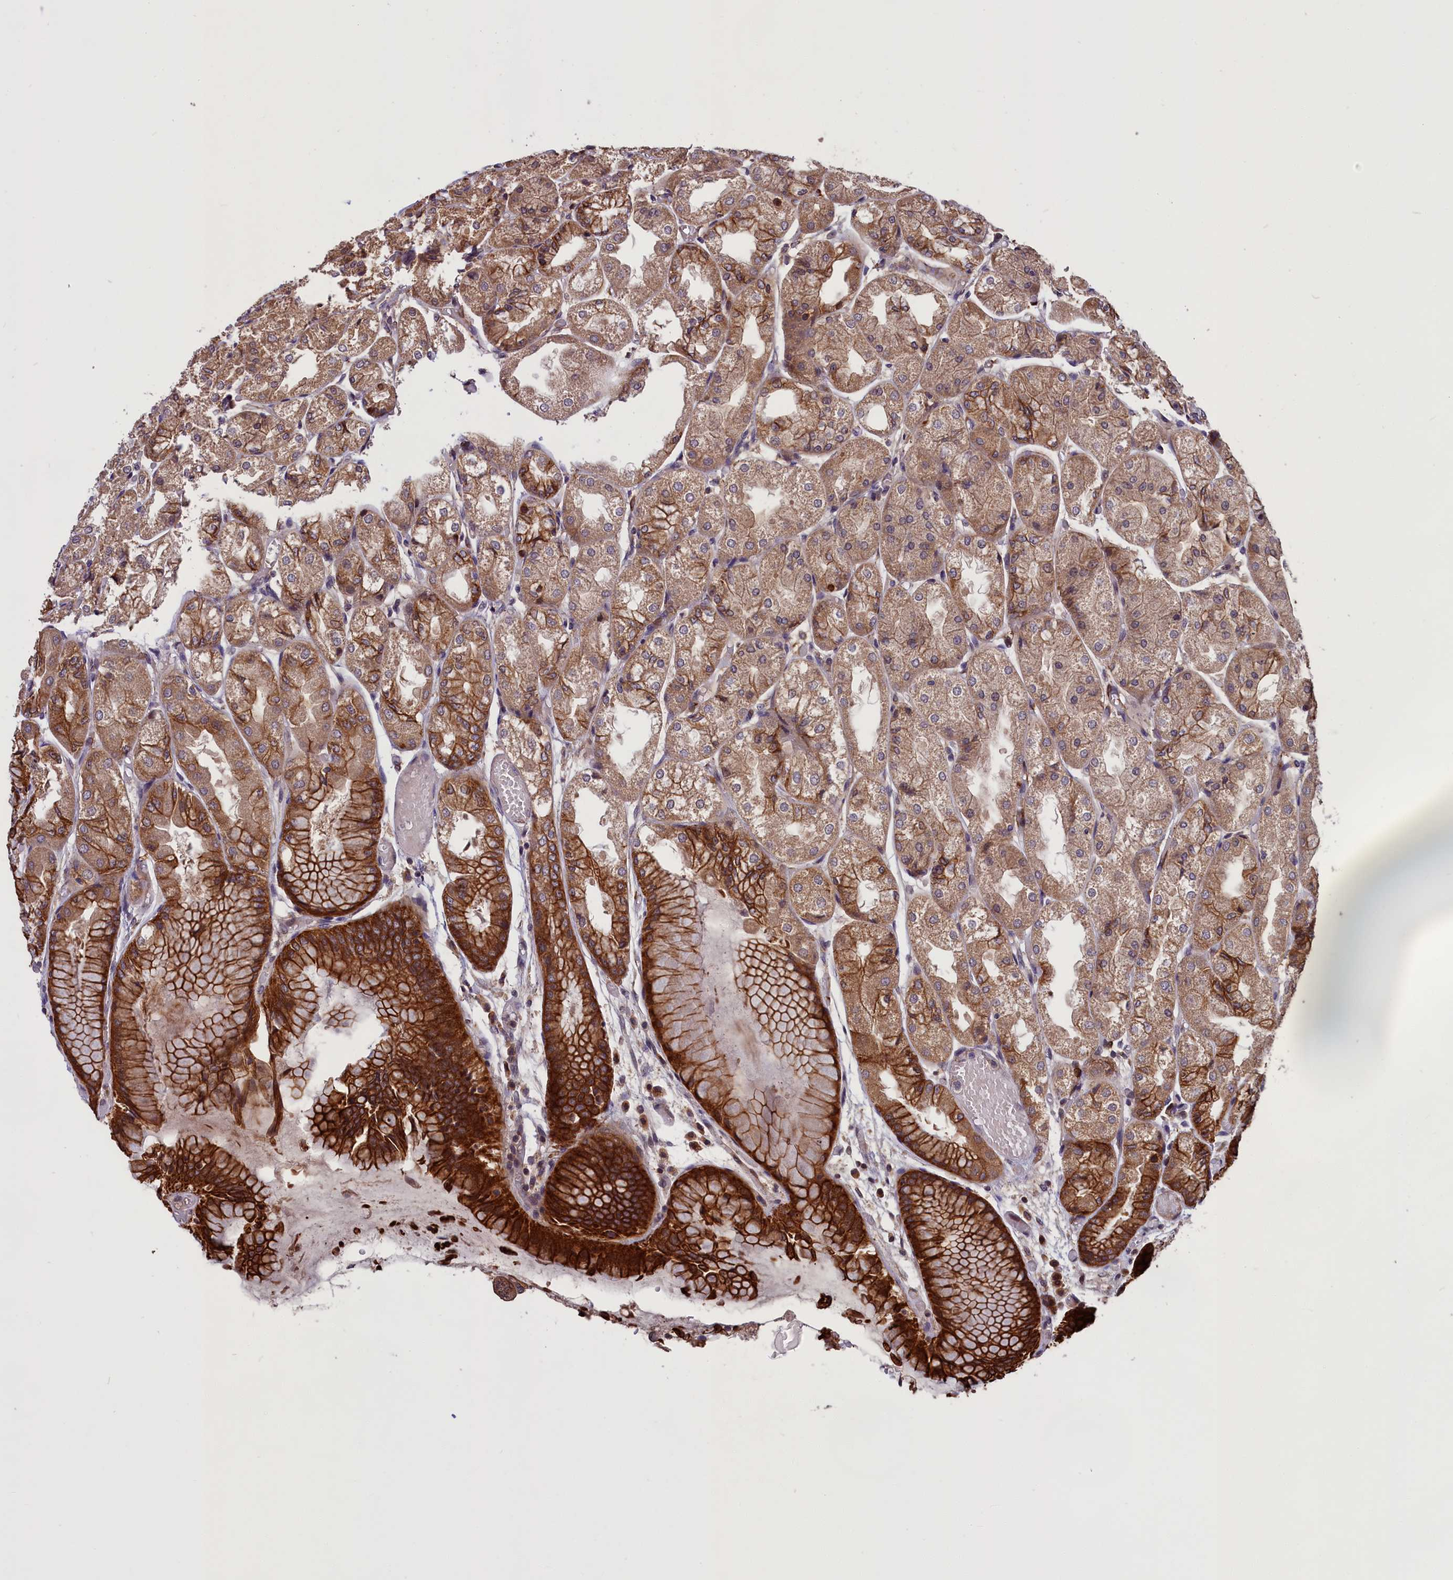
{"staining": {"intensity": "strong", "quantity": "25%-75%", "location": "cytoplasmic/membranous"}, "tissue": "stomach", "cell_type": "Glandular cells", "image_type": "normal", "snomed": [{"axis": "morphology", "description": "Normal tissue, NOS"}, {"axis": "topography", "description": "Stomach, upper"}], "caption": "The photomicrograph exhibits a brown stain indicating the presence of a protein in the cytoplasmic/membranous of glandular cells in stomach. (DAB (3,3'-diaminobenzidine) IHC, brown staining for protein, blue staining for nuclei).", "gene": "DENND1B", "patient": {"sex": "male", "age": 72}}